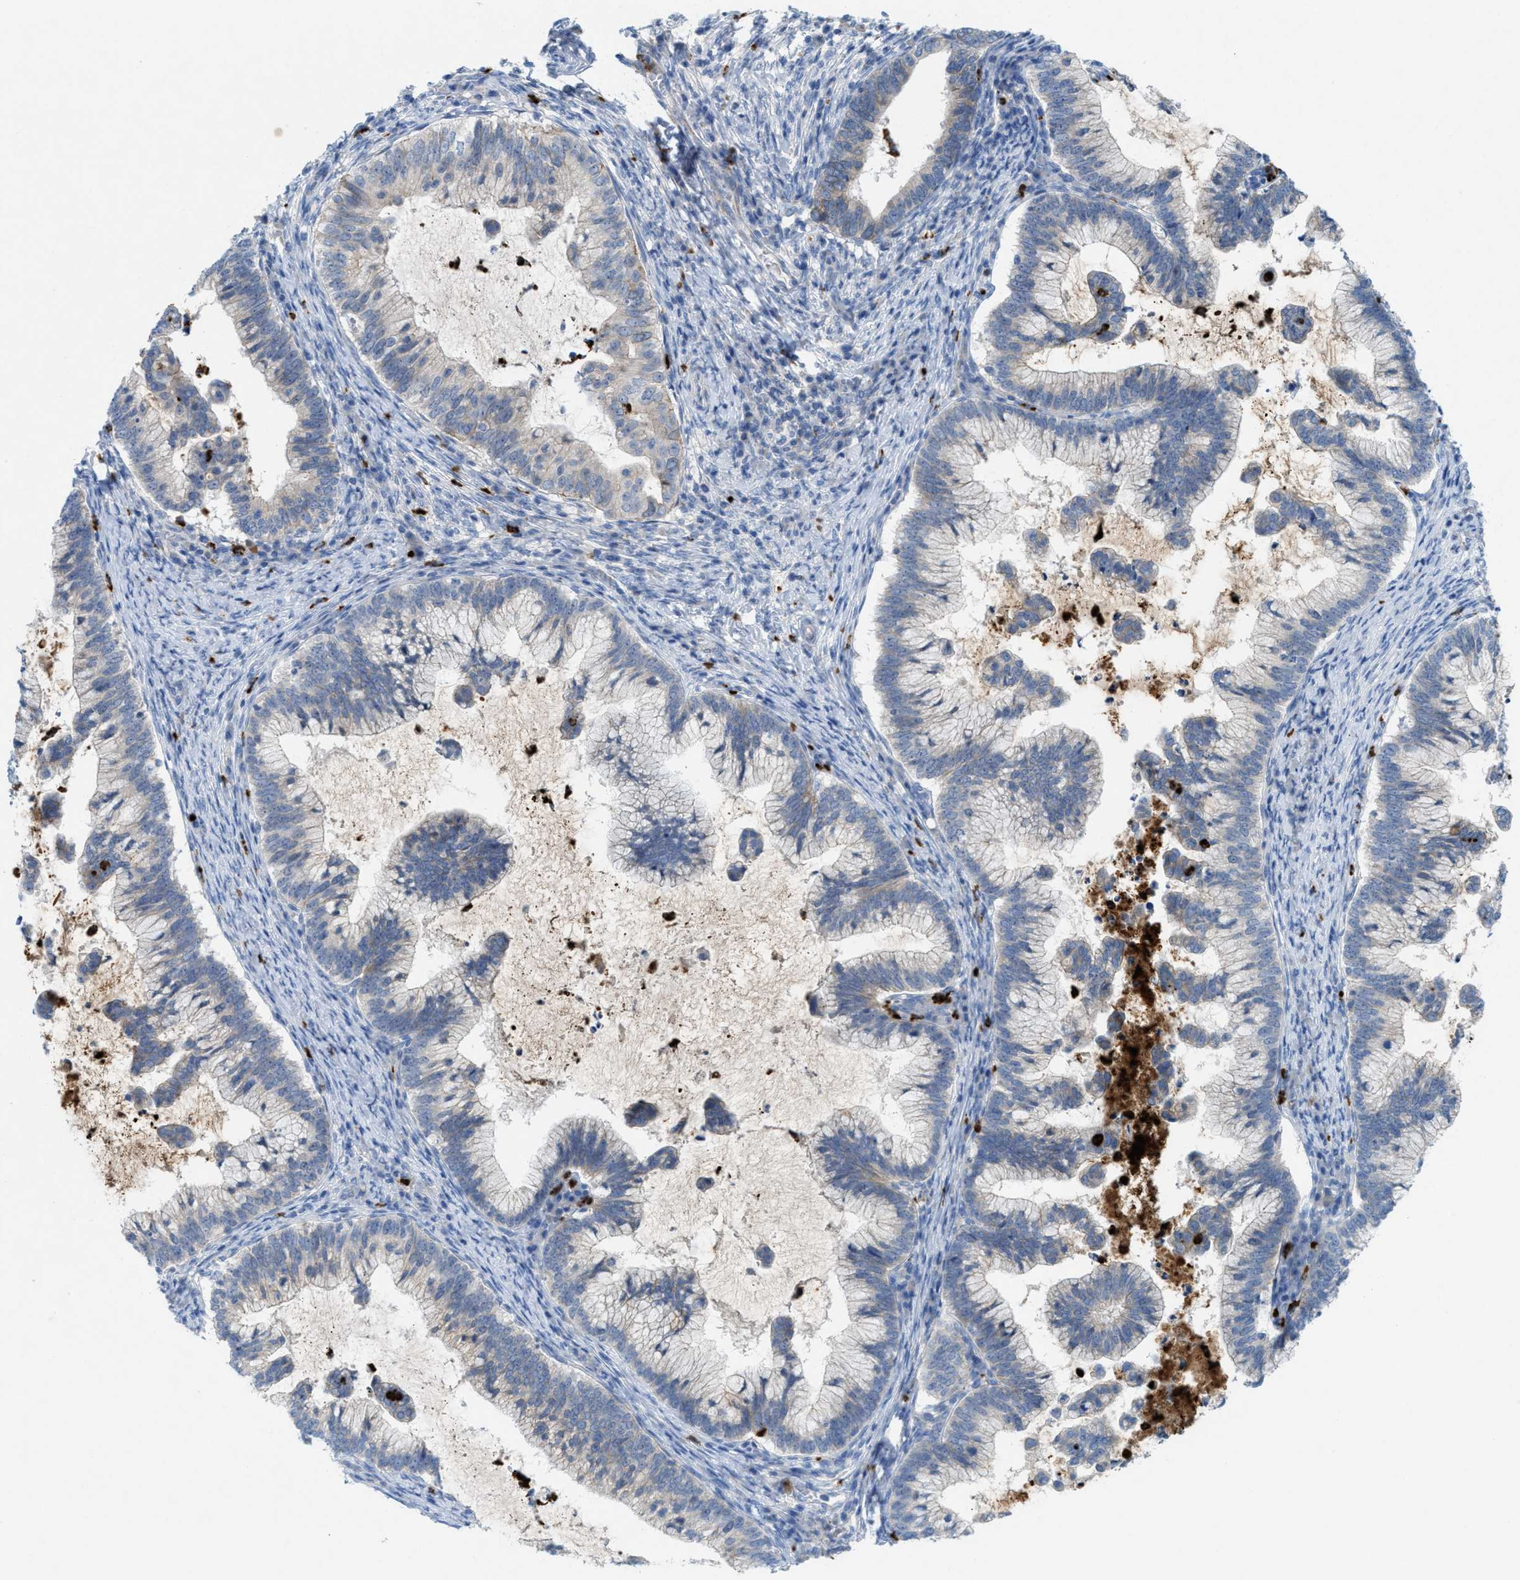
{"staining": {"intensity": "negative", "quantity": "none", "location": "none"}, "tissue": "cervical cancer", "cell_type": "Tumor cells", "image_type": "cancer", "snomed": [{"axis": "morphology", "description": "Adenocarcinoma, NOS"}, {"axis": "topography", "description": "Cervix"}], "caption": "A high-resolution micrograph shows immunohistochemistry (IHC) staining of cervical adenocarcinoma, which reveals no significant staining in tumor cells.", "gene": "CMTM1", "patient": {"sex": "female", "age": 36}}